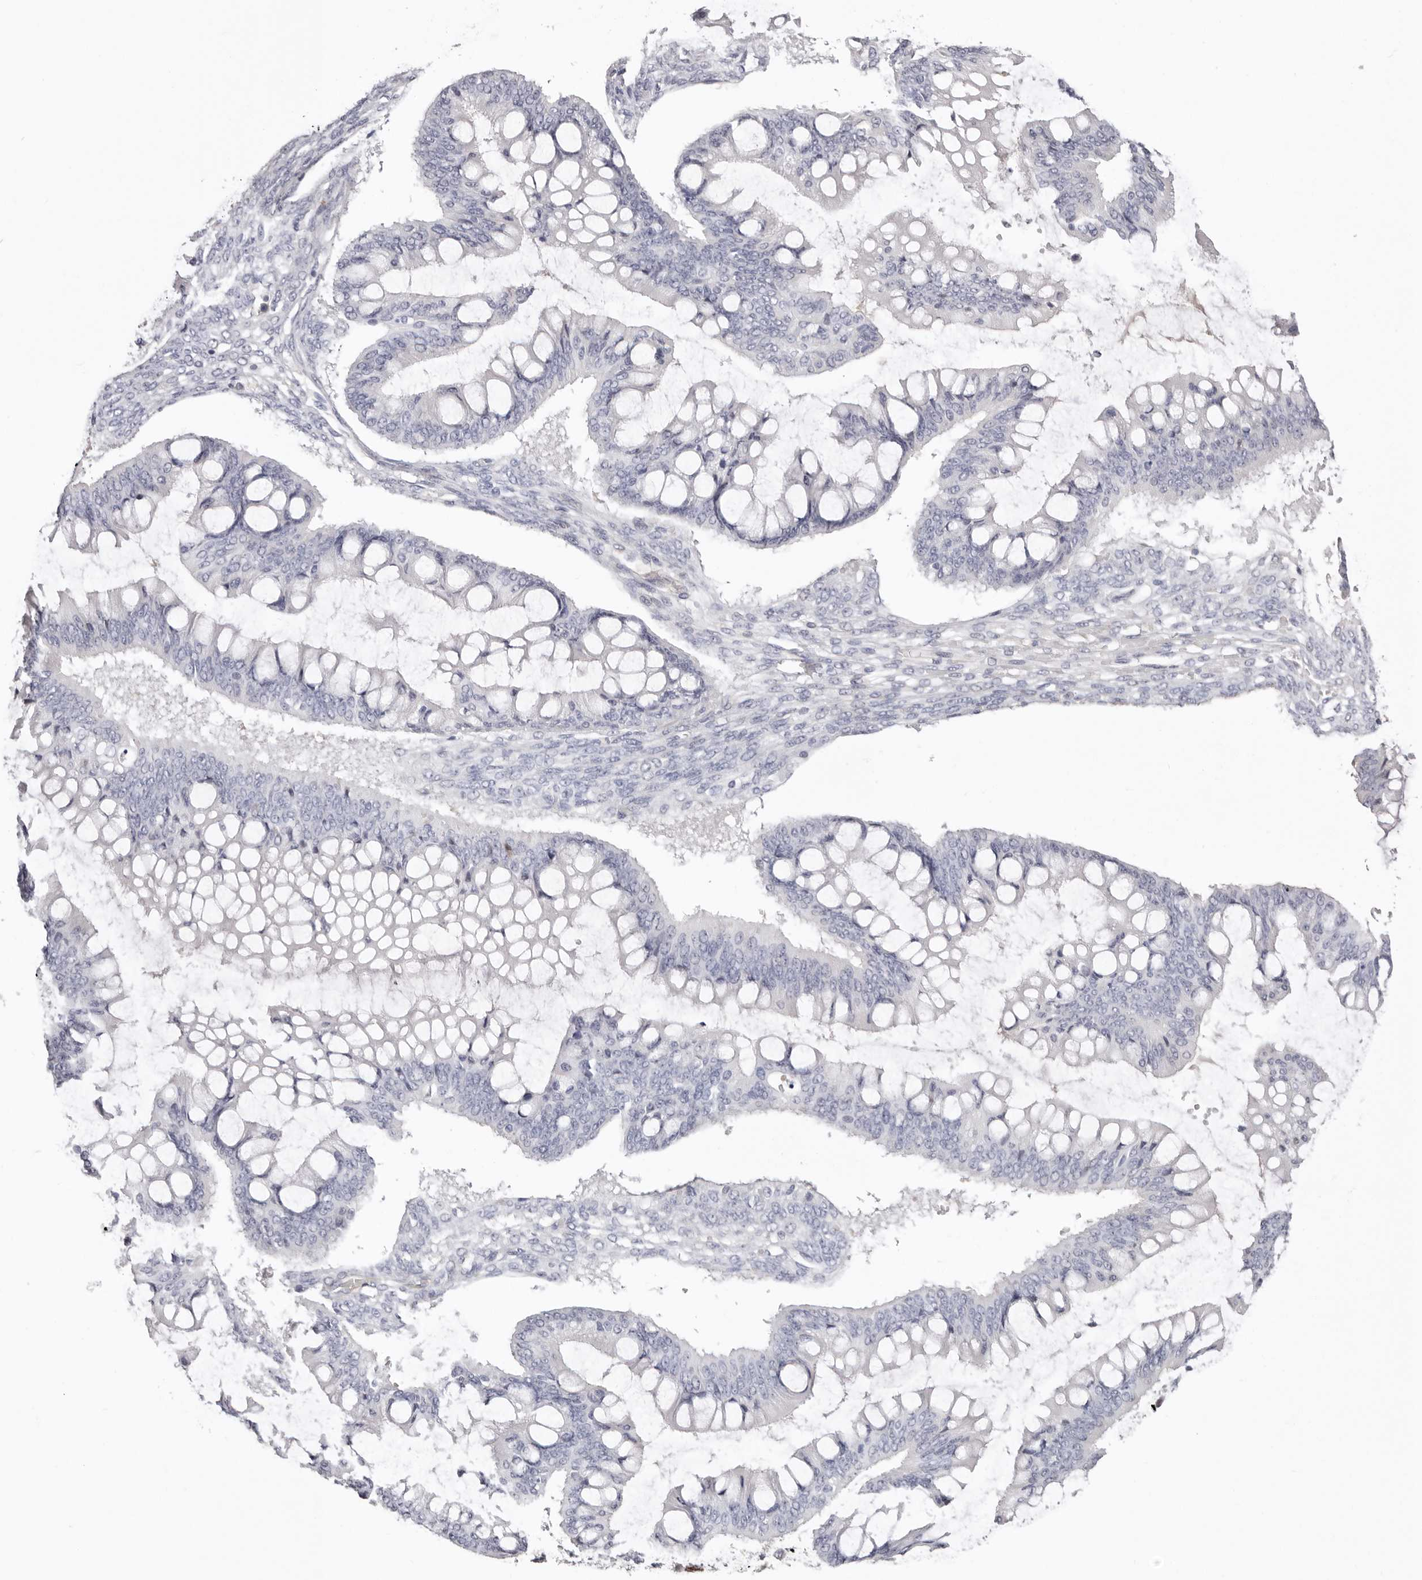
{"staining": {"intensity": "negative", "quantity": "none", "location": "none"}, "tissue": "ovarian cancer", "cell_type": "Tumor cells", "image_type": "cancer", "snomed": [{"axis": "morphology", "description": "Cystadenocarcinoma, mucinous, NOS"}, {"axis": "topography", "description": "Ovary"}], "caption": "The histopathology image demonstrates no significant expression in tumor cells of ovarian cancer (mucinous cystadenocarcinoma).", "gene": "PKDCC", "patient": {"sex": "female", "age": 73}}